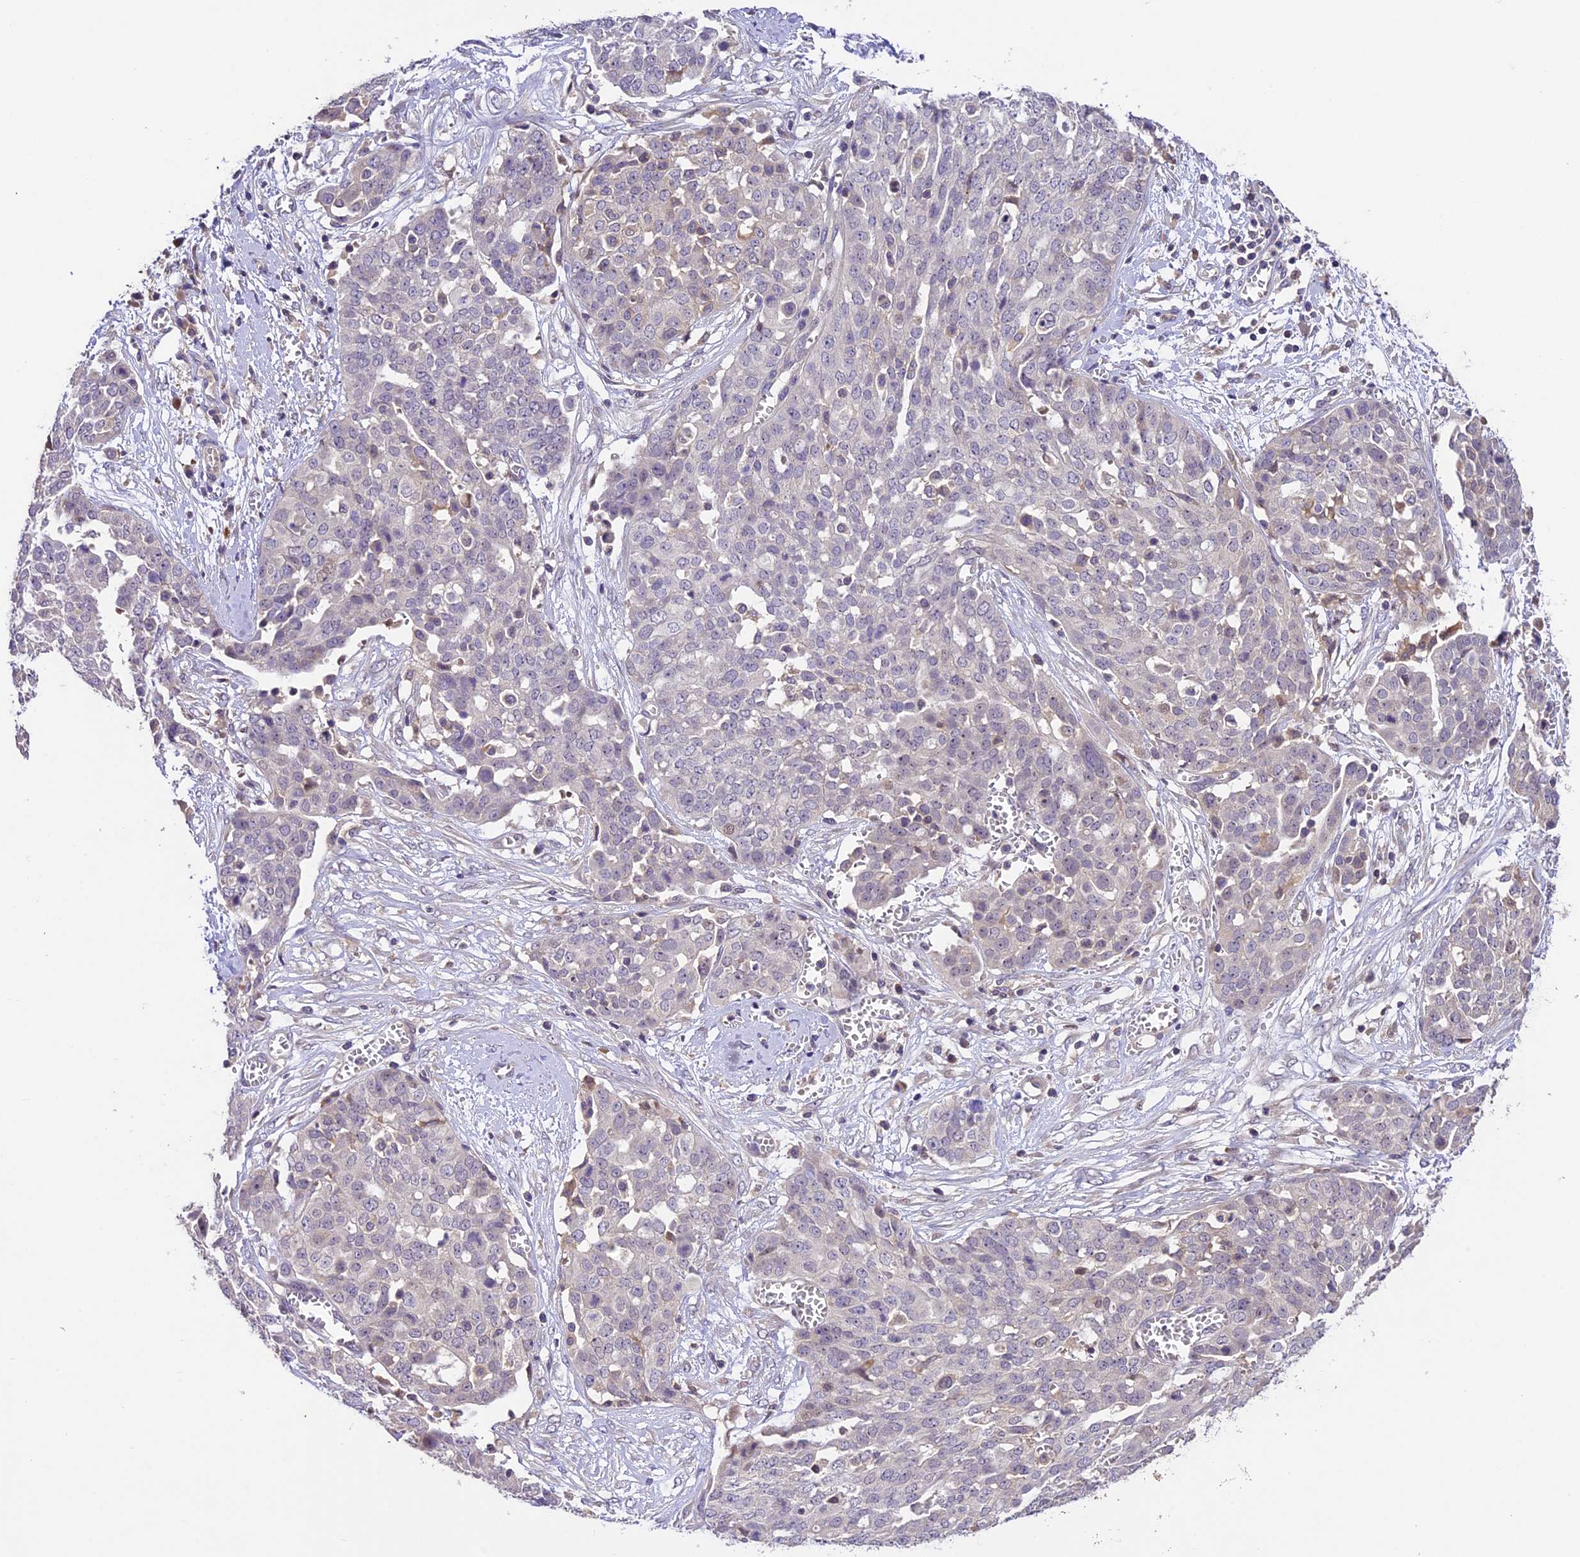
{"staining": {"intensity": "negative", "quantity": "none", "location": "none"}, "tissue": "ovarian cancer", "cell_type": "Tumor cells", "image_type": "cancer", "snomed": [{"axis": "morphology", "description": "Cystadenocarcinoma, serous, NOS"}, {"axis": "topography", "description": "Soft tissue"}, {"axis": "topography", "description": "Ovary"}], "caption": "The micrograph shows no staining of tumor cells in ovarian serous cystadenocarcinoma. (DAB (3,3'-diaminobenzidine) immunohistochemistry (IHC), high magnification).", "gene": "DGKH", "patient": {"sex": "female", "age": 57}}